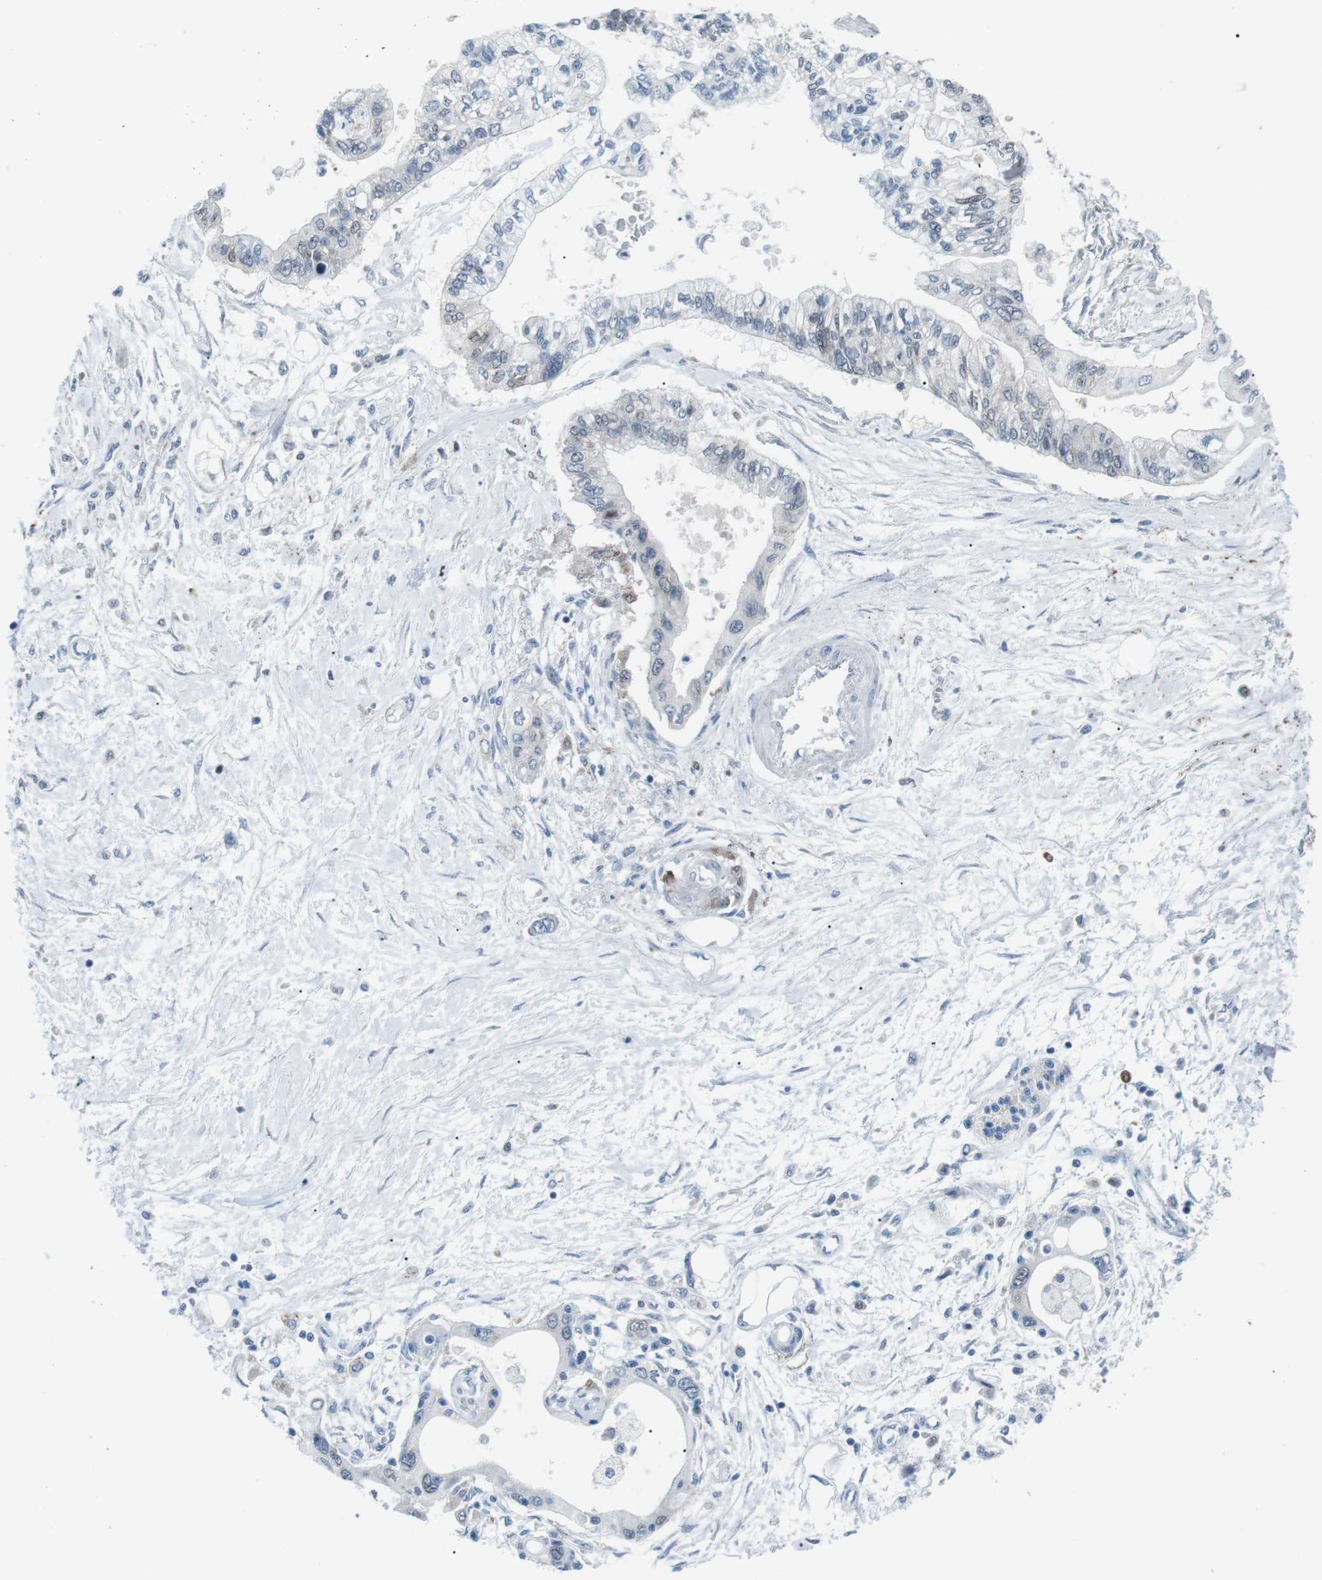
{"staining": {"intensity": "negative", "quantity": "none", "location": "none"}, "tissue": "pancreatic cancer", "cell_type": "Tumor cells", "image_type": "cancer", "snomed": [{"axis": "morphology", "description": "Adenocarcinoma, NOS"}, {"axis": "topography", "description": "Pancreas"}], "caption": "Protein analysis of pancreatic cancer exhibits no significant expression in tumor cells. (DAB immunohistochemistry with hematoxylin counter stain).", "gene": "BLNK", "patient": {"sex": "female", "age": 77}}